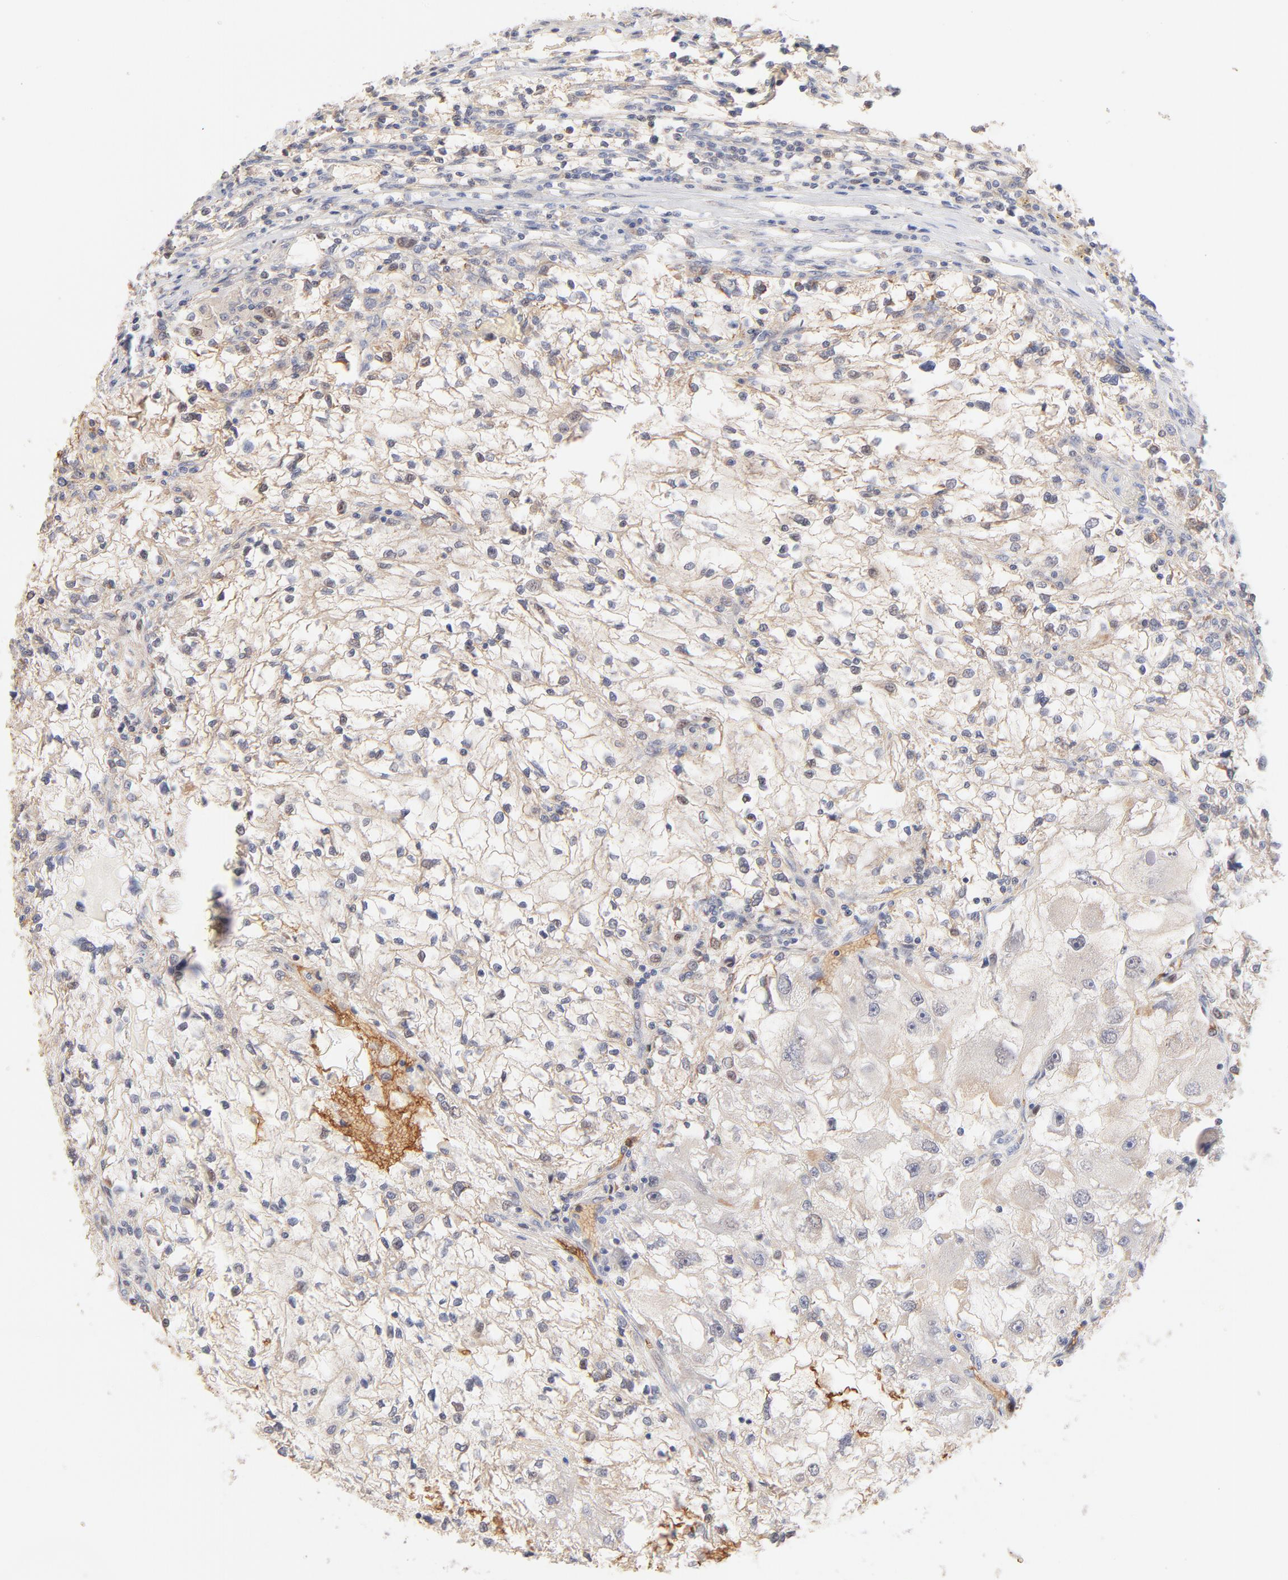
{"staining": {"intensity": "weak", "quantity": ">75%", "location": "cytoplasmic/membranous"}, "tissue": "renal cancer", "cell_type": "Tumor cells", "image_type": "cancer", "snomed": [{"axis": "morphology", "description": "Adenocarcinoma, NOS"}, {"axis": "topography", "description": "Kidney"}], "caption": "Immunohistochemistry of adenocarcinoma (renal) exhibits low levels of weak cytoplasmic/membranous positivity in about >75% of tumor cells.", "gene": "SPTB", "patient": {"sex": "female", "age": 83}}